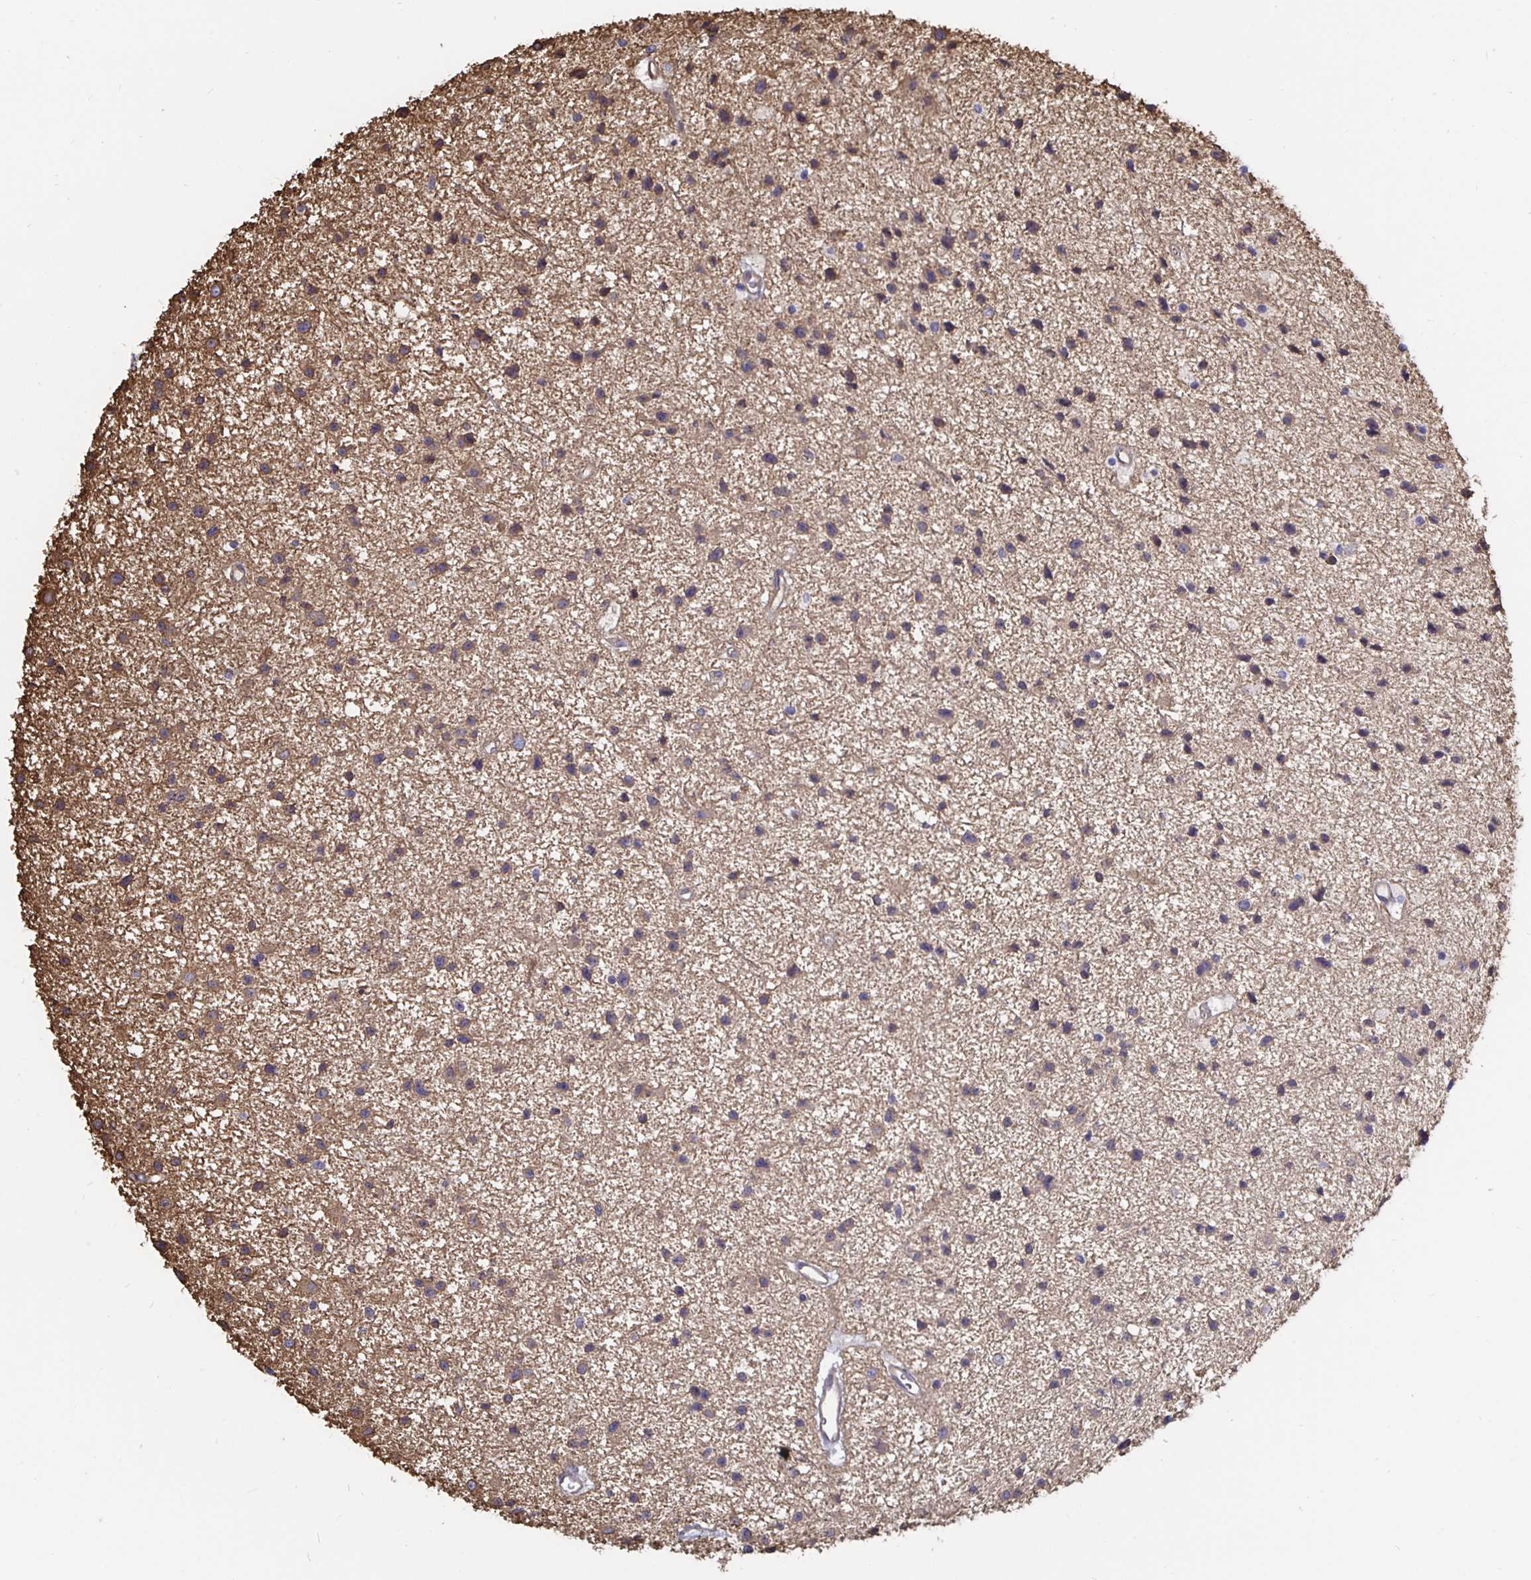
{"staining": {"intensity": "moderate", "quantity": ">75%", "location": "cytoplasmic/membranous"}, "tissue": "glioma", "cell_type": "Tumor cells", "image_type": "cancer", "snomed": [{"axis": "morphology", "description": "Glioma, malignant, Low grade"}, {"axis": "topography", "description": "Brain"}], "caption": "Immunohistochemistry photomicrograph of human malignant glioma (low-grade) stained for a protein (brown), which shows medium levels of moderate cytoplasmic/membranous staining in about >75% of tumor cells.", "gene": "ARHGEF39", "patient": {"sex": "male", "age": 43}}